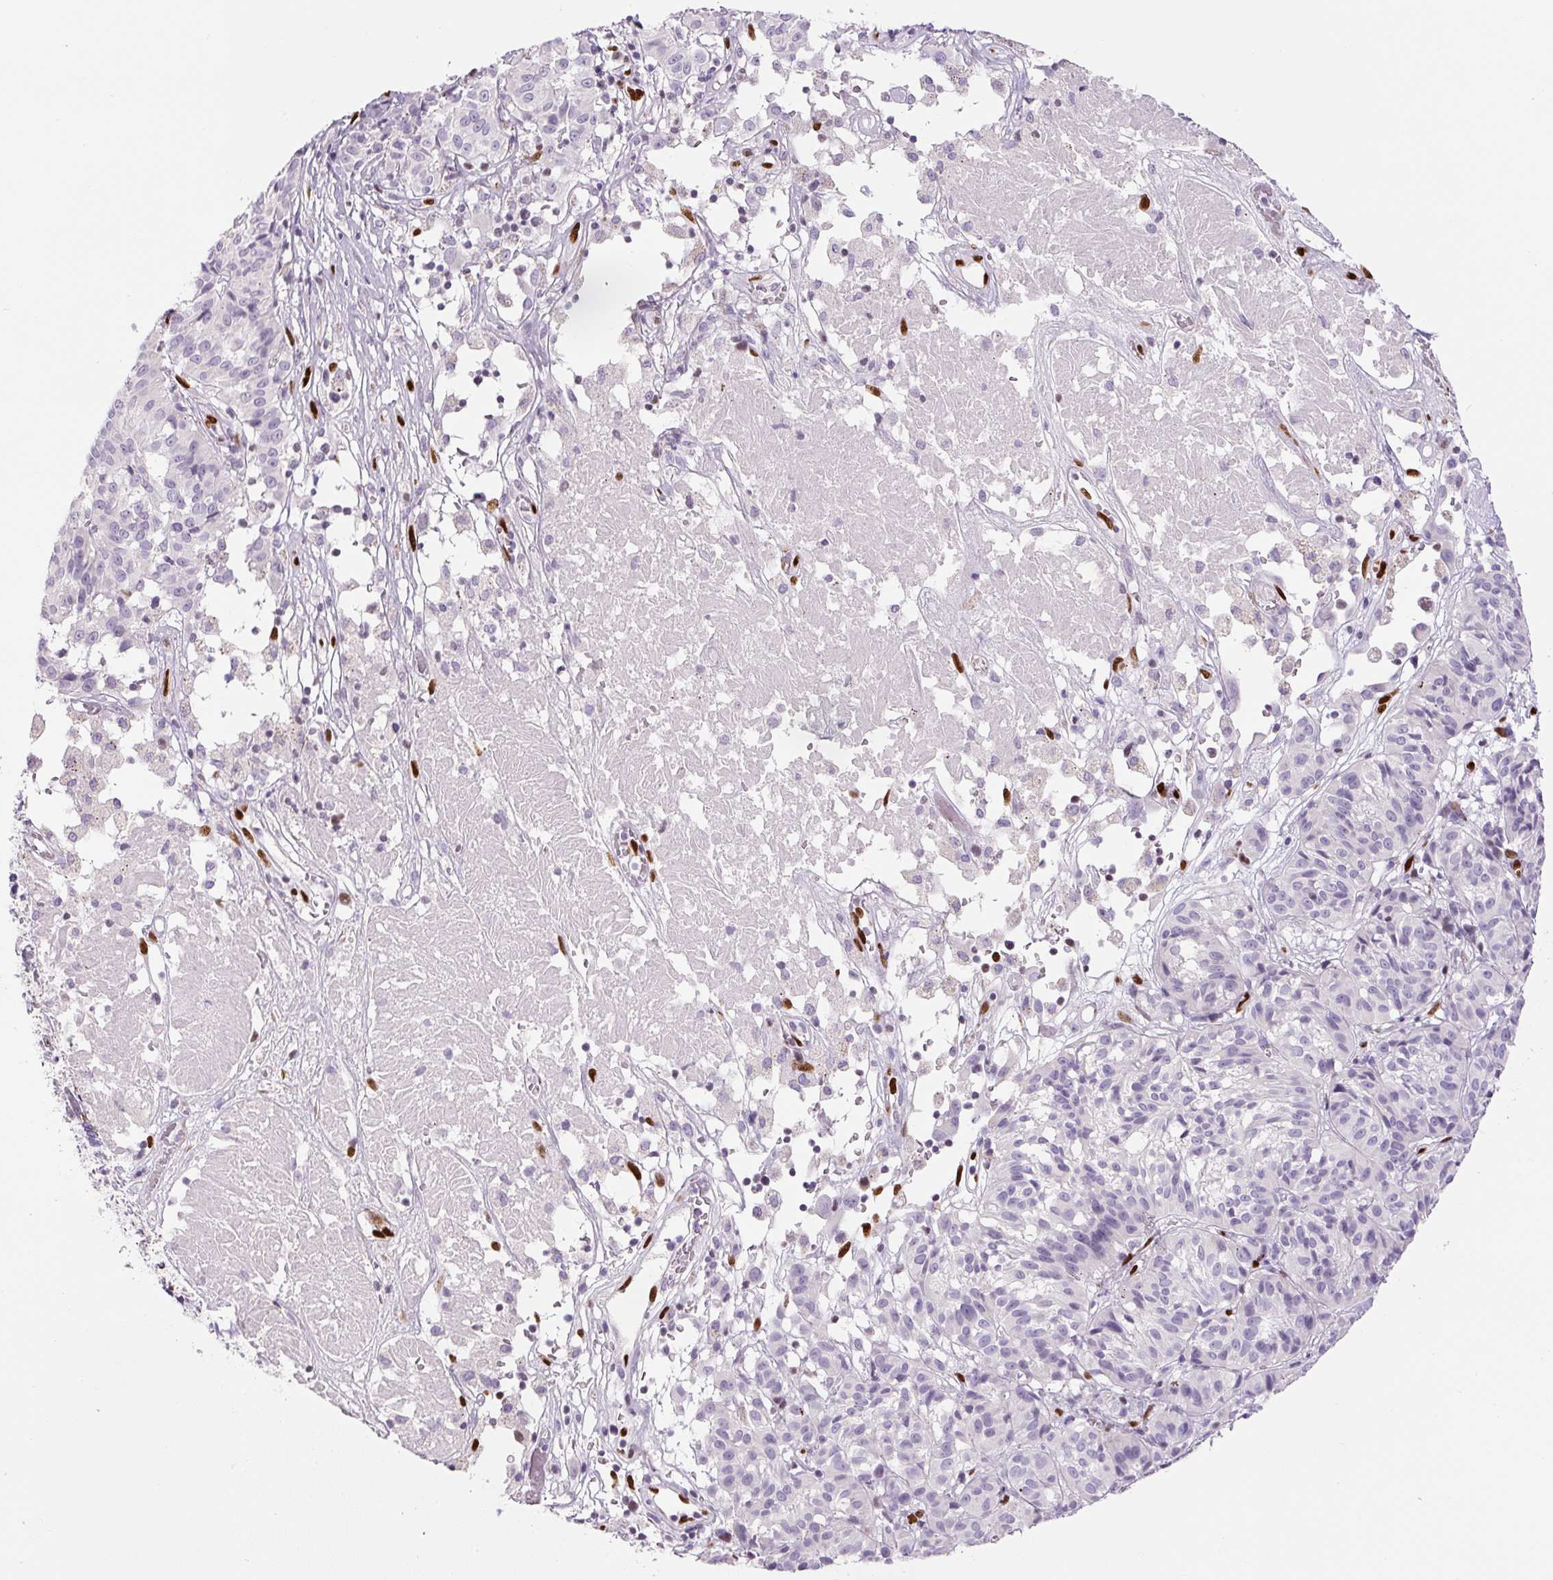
{"staining": {"intensity": "negative", "quantity": "none", "location": "none"}, "tissue": "melanoma", "cell_type": "Tumor cells", "image_type": "cancer", "snomed": [{"axis": "morphology", "description": "Malignant melanoma, NOS"}, {"axis": "topography", "description": "Skin"}], "caption": "The IHC histopathology image has no significant expression in tumor cells of malignant melanoma tissue. Nuclei are stained in blue.", "gene": "ZEB1", "patient": {"sex": "female", "age": 72}}